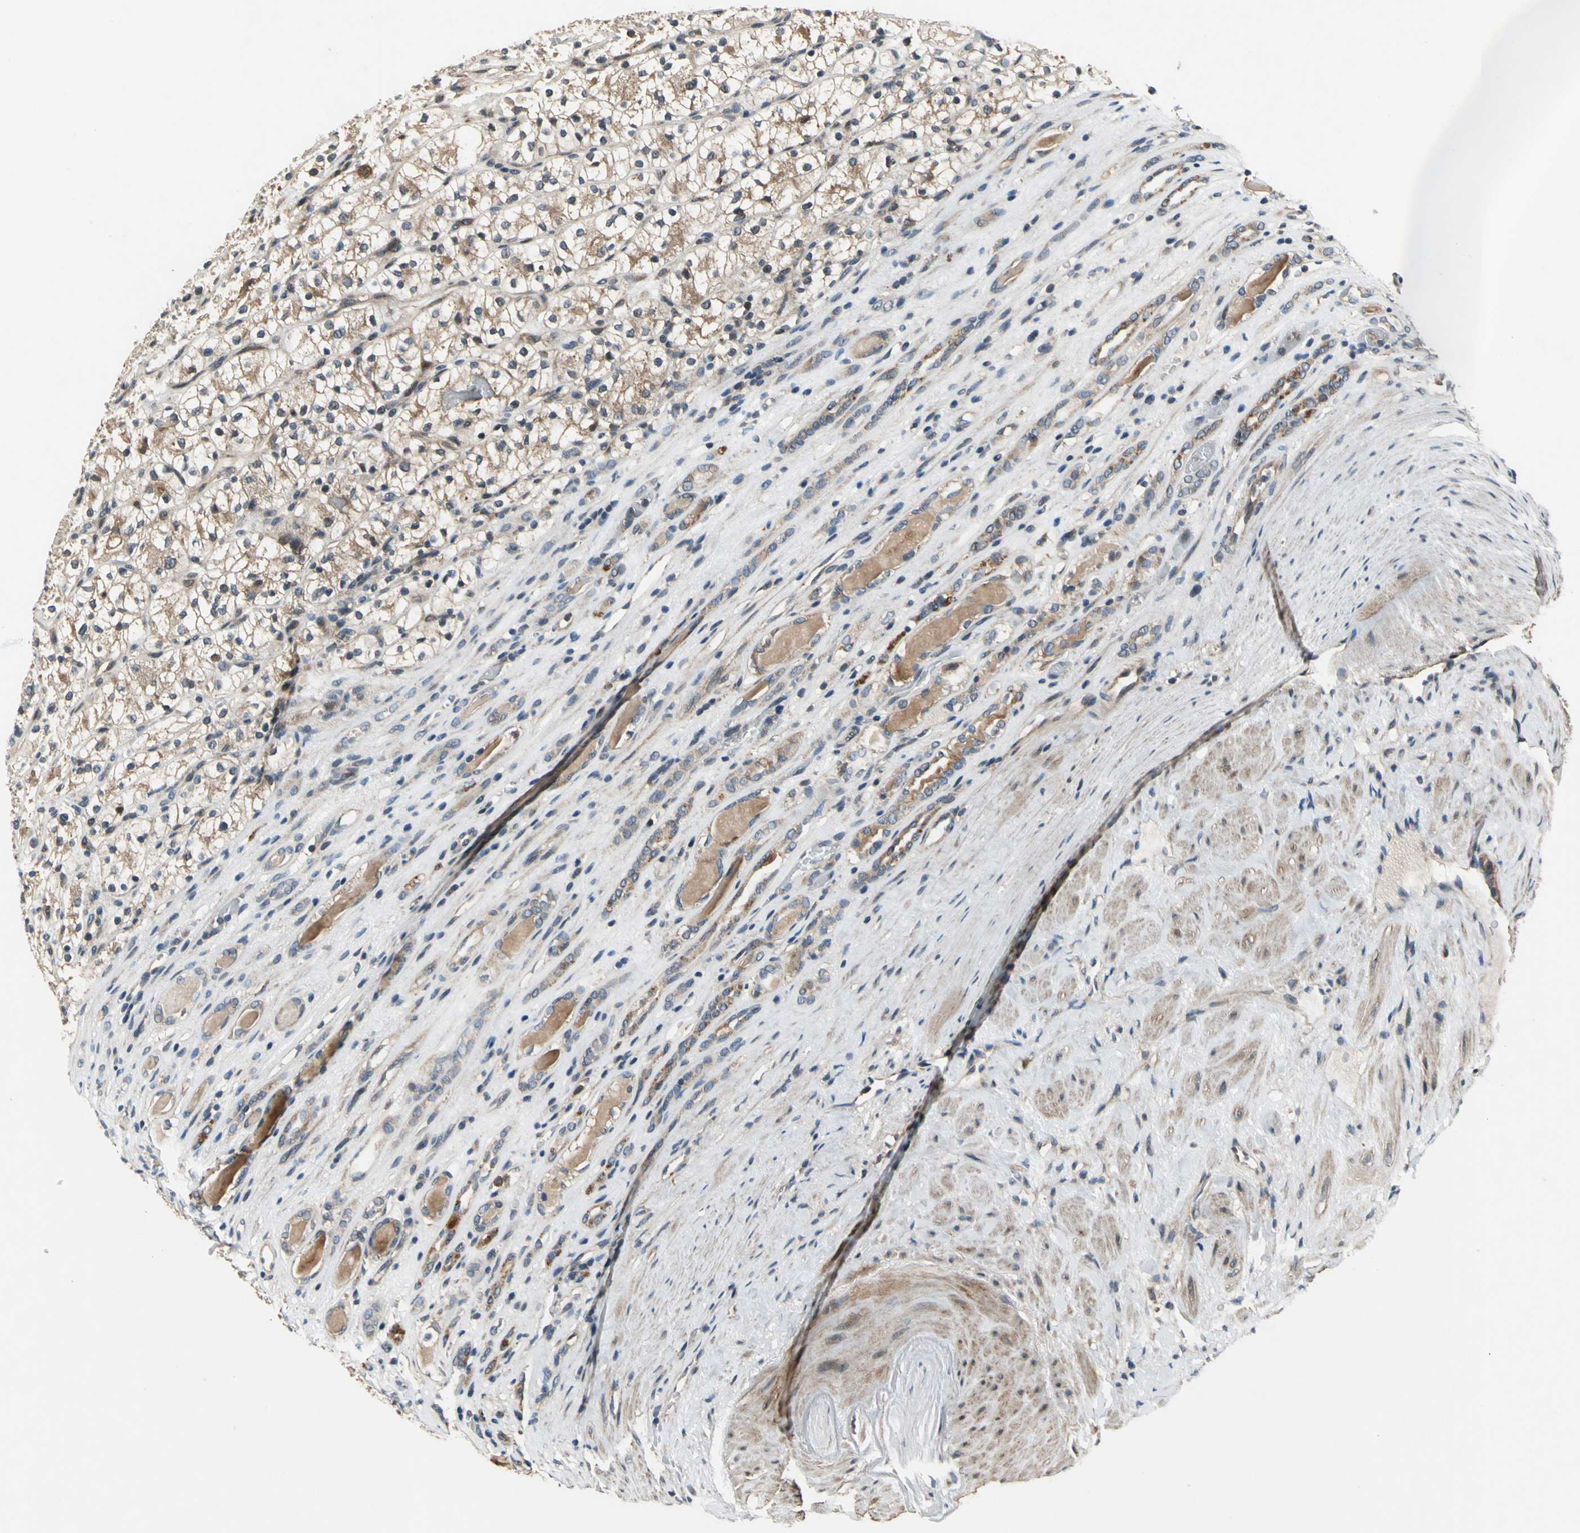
{"staining": {"intensity": "weak", "quantity": ">75%", "location": "cytoplasmic/membranous"}, "tissue": "renal cancer", "cell_type": "Tumor cells", "image_type": "cancer", "snomed": [{"axis": "morphology", "description": "Adenocarcinoma, NOS"}, {"axis": "topography", "description": "Kidney"}], "caption": "Weak cytoplasmic/membranous positivity is appreciated in about >75% of tumor cells in renal cancer (adenocarcinoma).", "gene": "EIF2B2", "patient": {"sex": "female", "age": 60}}